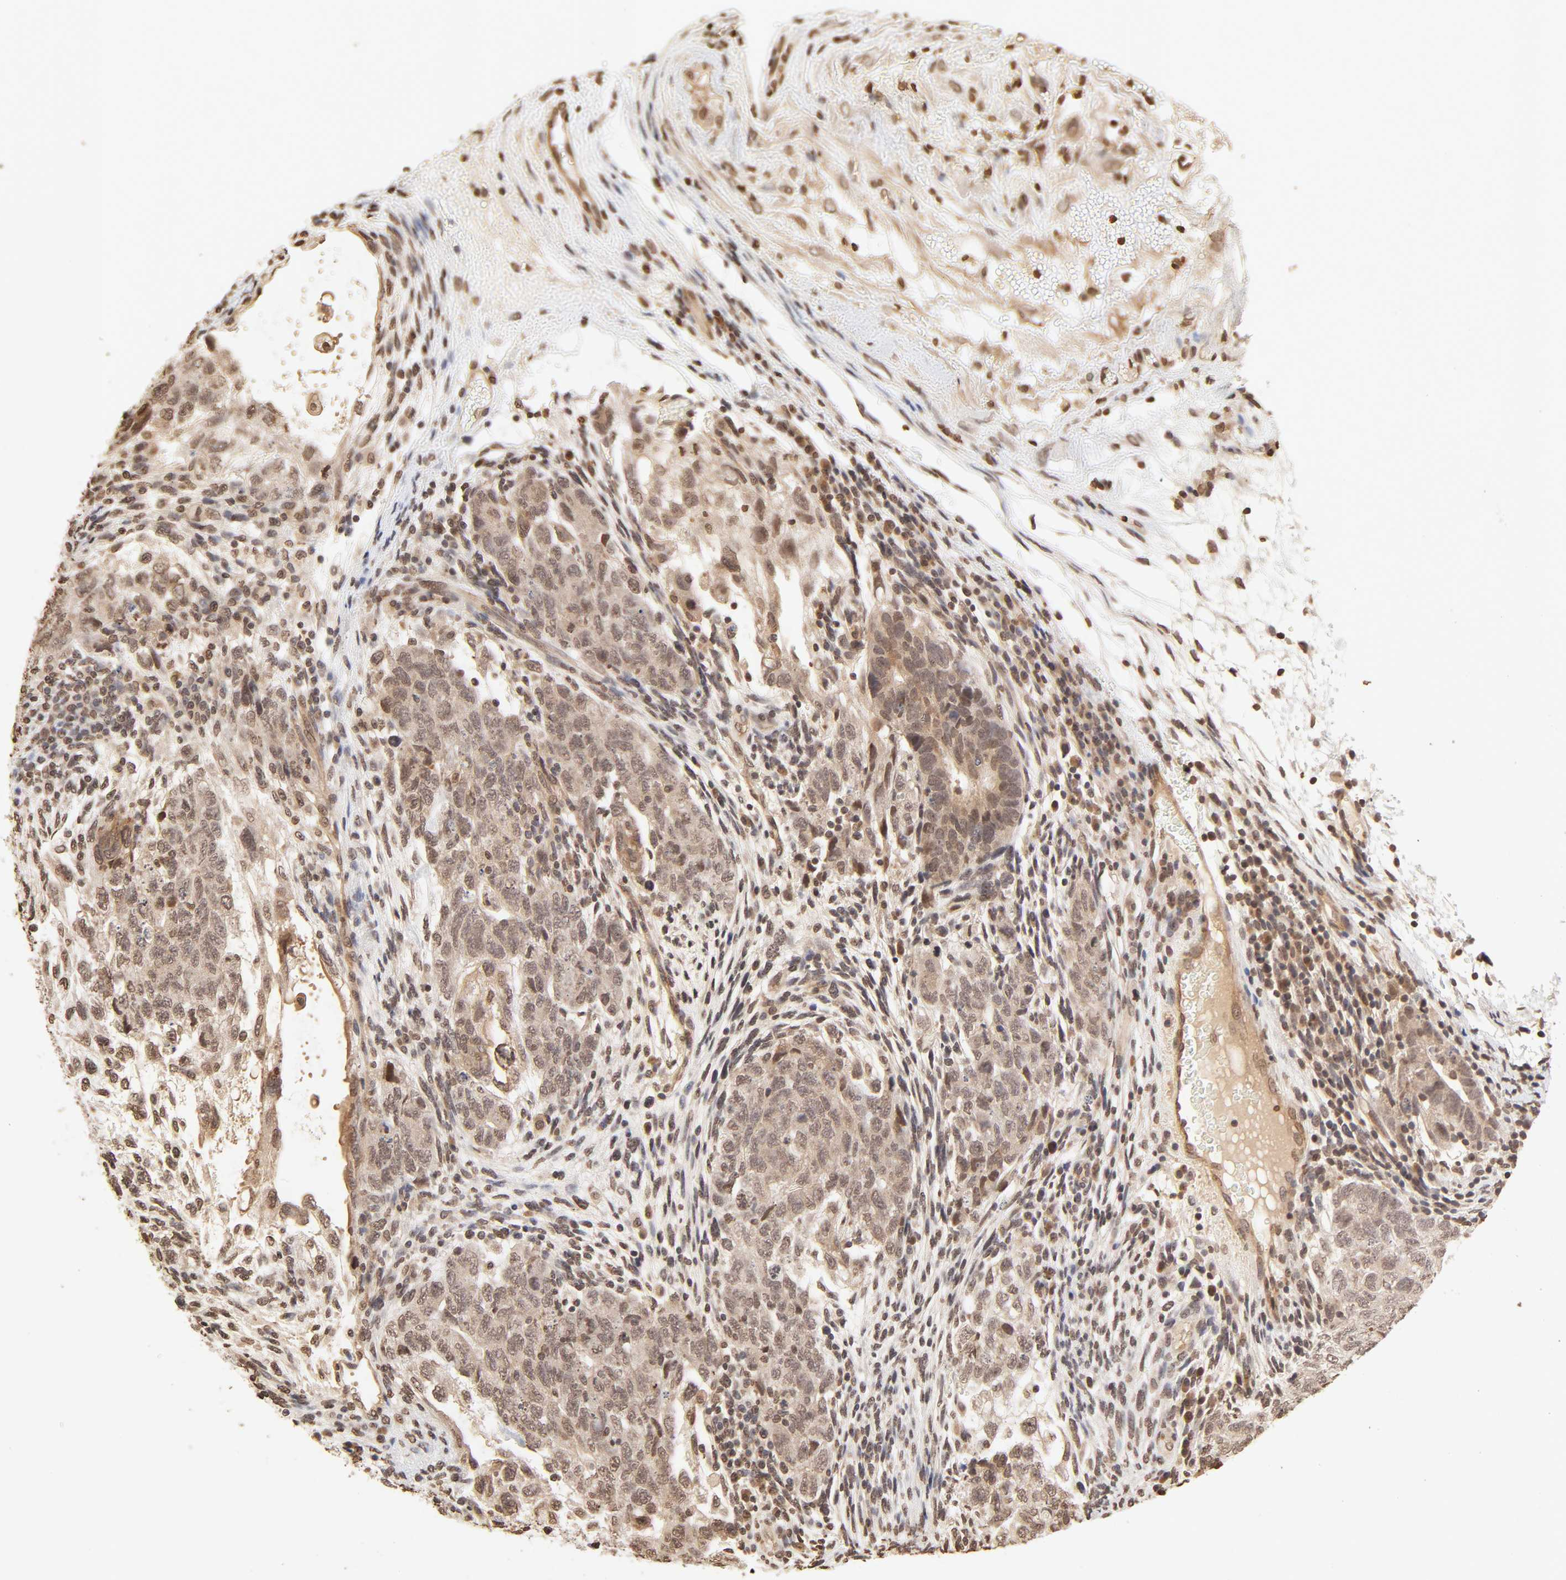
{"staining": {"intensity": "moderate", "quantity": ">75%", "location": "cytoplasmic/membranous,nuclear"}, "tissue": "testis cancer", "cell_type": "Tumor cells", "image_type": "cancer", "snomed": [{"axis": "morphology", "description": "Normal tissue, NOS"}, {"axis": "morphology", "description": "Carcinoma, Embryonal, NOS"}, {"axis": "topography", "description": "Testis"}], "caption": "A high-resolution photomicrograph shows immunohistochemistry staining of testis cancer, which exhibits moderate cytoplasmic/membranous and nuclear positivity in about >75% of tumor cells.", "gene": "TBL1X", "patient": {"sex": "male", "age": 36}}